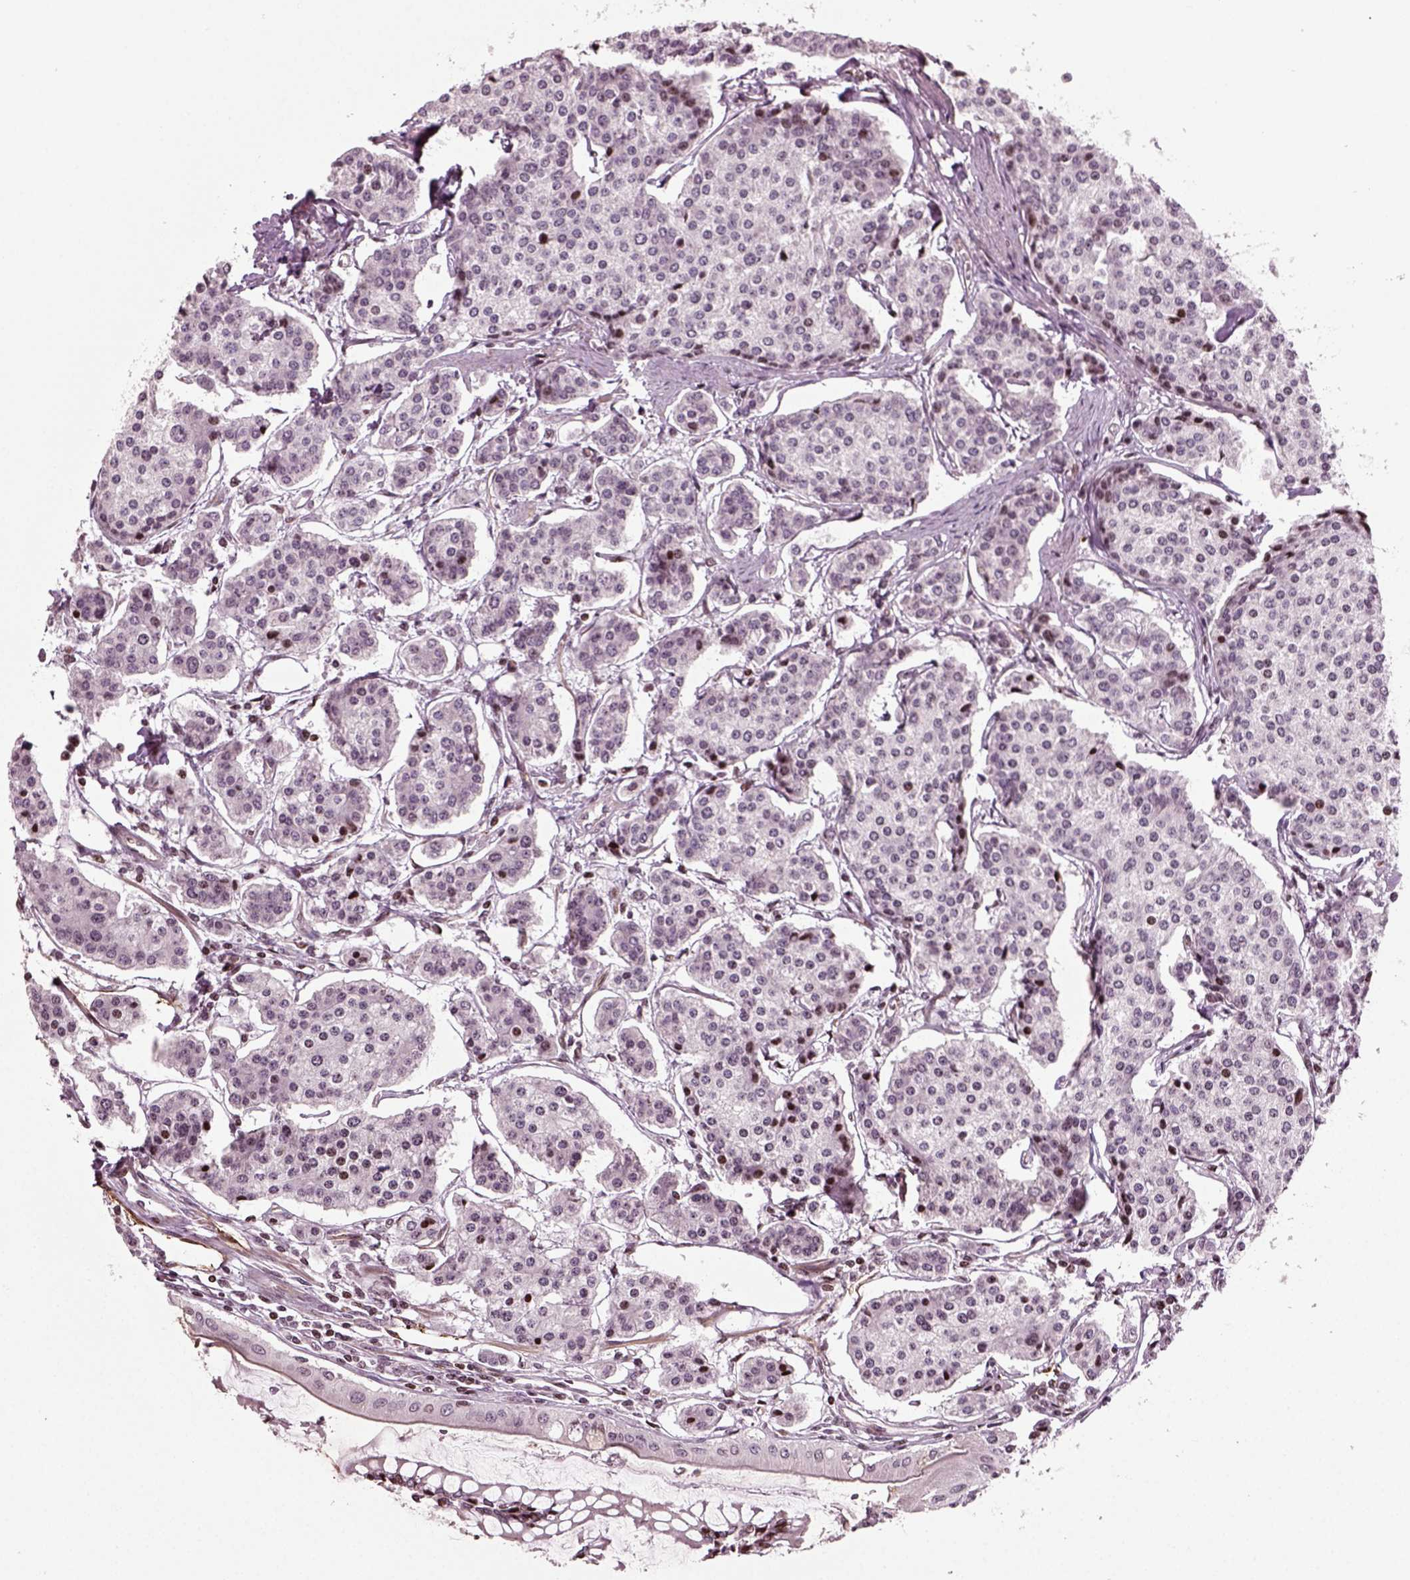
{"staining": {"intensity": "negative", "quantity": "none", "location": "none"}, "tissue": "carcinoid", "cell_type": "Tumor cells", "image_type": "cancer", "snomed": [{"axis": "morphology", "description": "Carcinoid, malignant, NOS"}, {"axis": "topography", "description": "Small intestine"}], "caption": "IHC micrograph of human carcinoid stained for a protein (brown), which demonstrates no positivity in tumor cells.", "gene": "HEYL", "patient": {"sex": "female", "age": 65}}